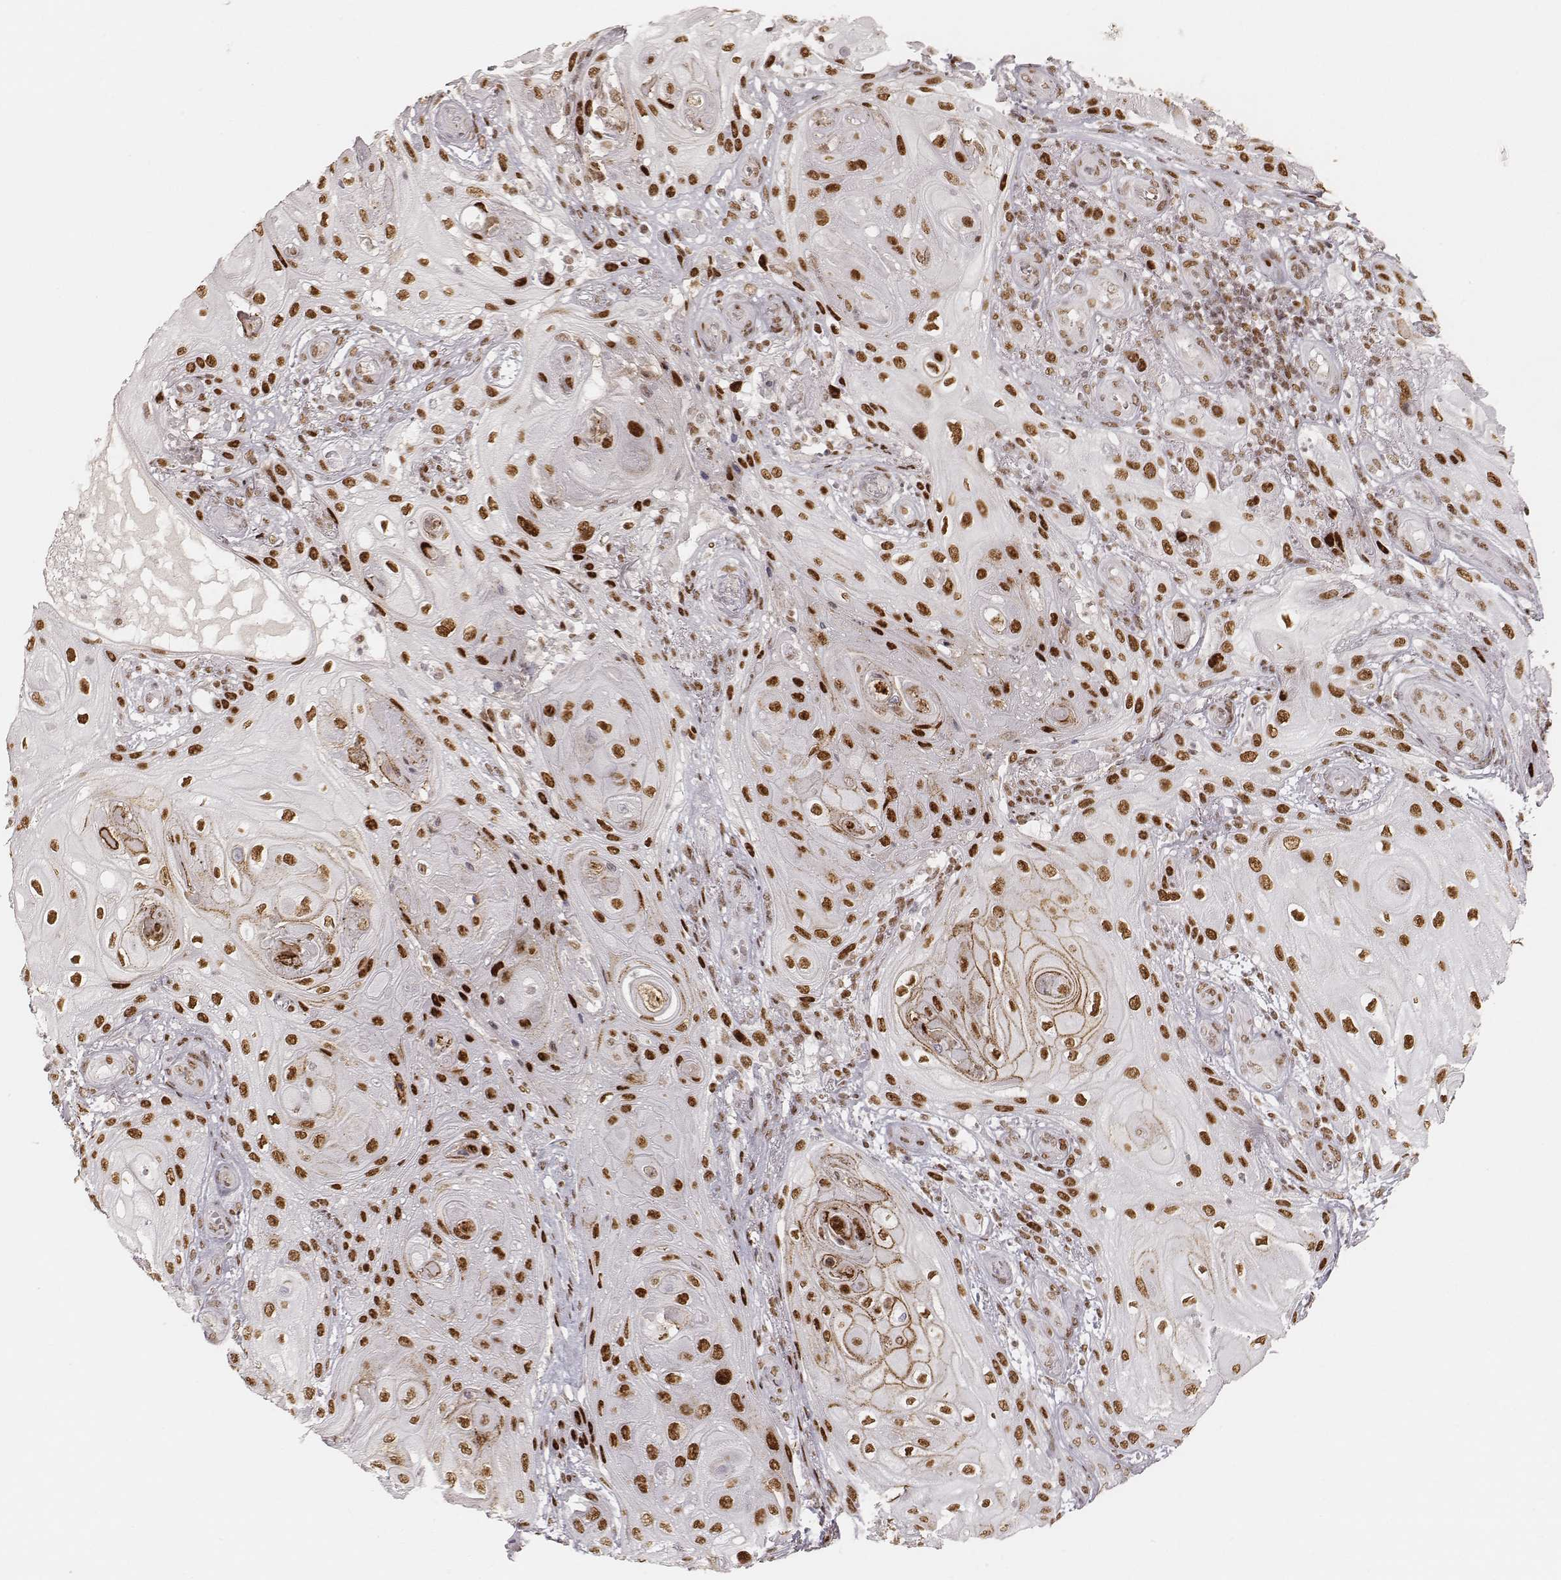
{"staining": {"intensity": "strong", "quantity": ">75%", "location": "nuclear"}, "tissue": "skin cancer", "cell_type": "Tumor cells", "image_type": "cancer", "snomed": [{"axis": "morphology", "description": "Squamous cell carcinoma, NOS"}, {"axis": "topography", "description": "Skin"}], "caption": "DAB (3,3'-diaminobenzidine) immunohistochemical staining of skin squamous cell carcinoma exhibits strong nuclear protein staining in approximately >75% of tumor cells.", "gene": "HNRNPC", "patient": {"sex": "male", "age": 62}}